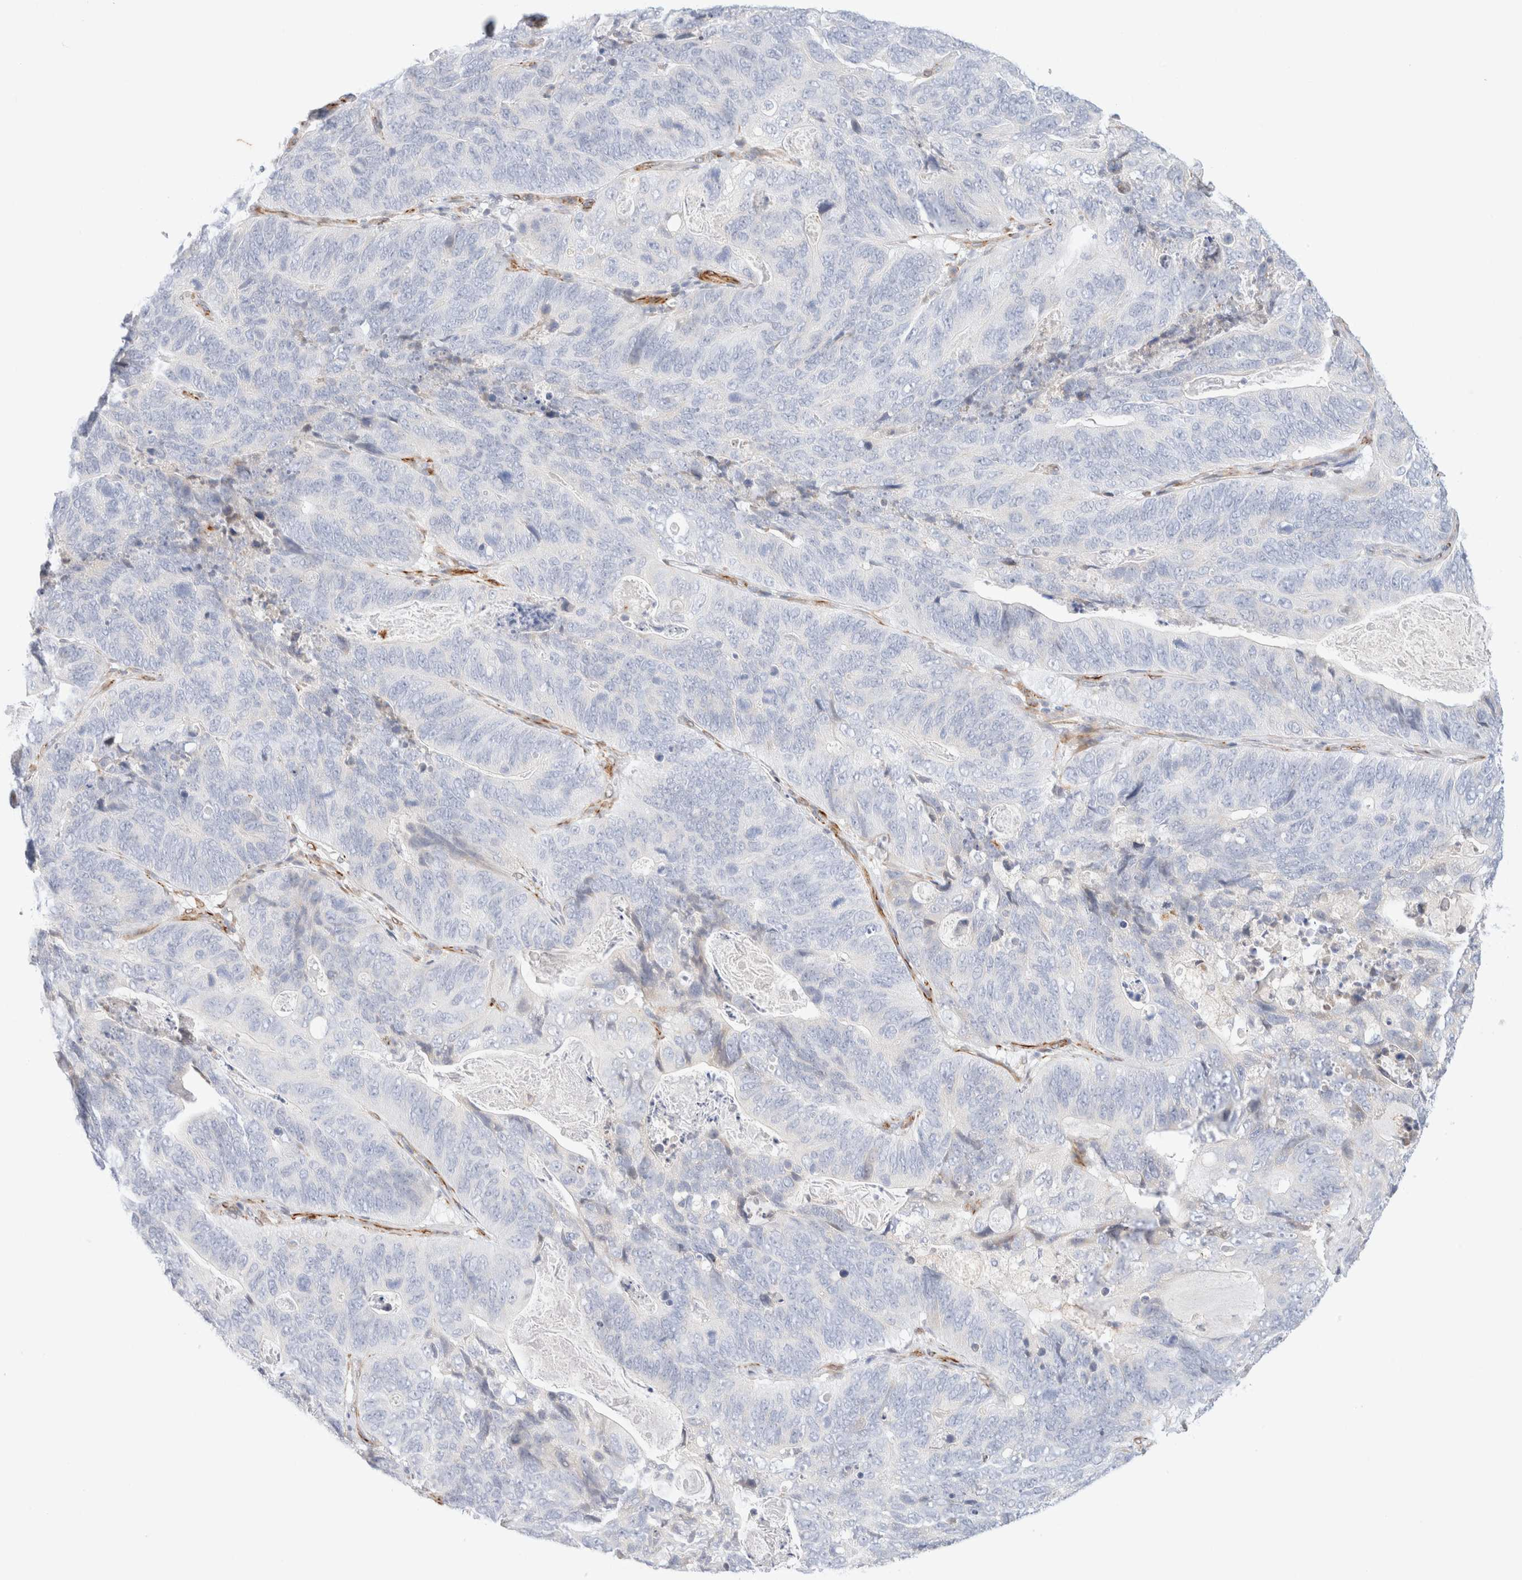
{"staining": {"intensity": "negative", "quantity": "none", "location": "none"}, "tissue": "stomach cancer", "cell_type": "Tumor cells", "image_type": "cancer", "snomed": [{"axis": "morphology", "description": "Normal tissue, NOS"}, {"axis": "morphology", "description": "Adenocarcinoma, NOS"}, {"axis": "topography", "description": "Stomach"}], "caption": "A micrograph of stomach cancer (adenocarcinoma) stained for a protein displays no brown staining in tumor cells. The staining was performed using DAB to visualize the protein expression in brown, while the nuclei were stained in blue with hematoxylin (Magnification: 20x).", "gene": "SLC25A48", "patient": {"sex": "female", "age": 89}}